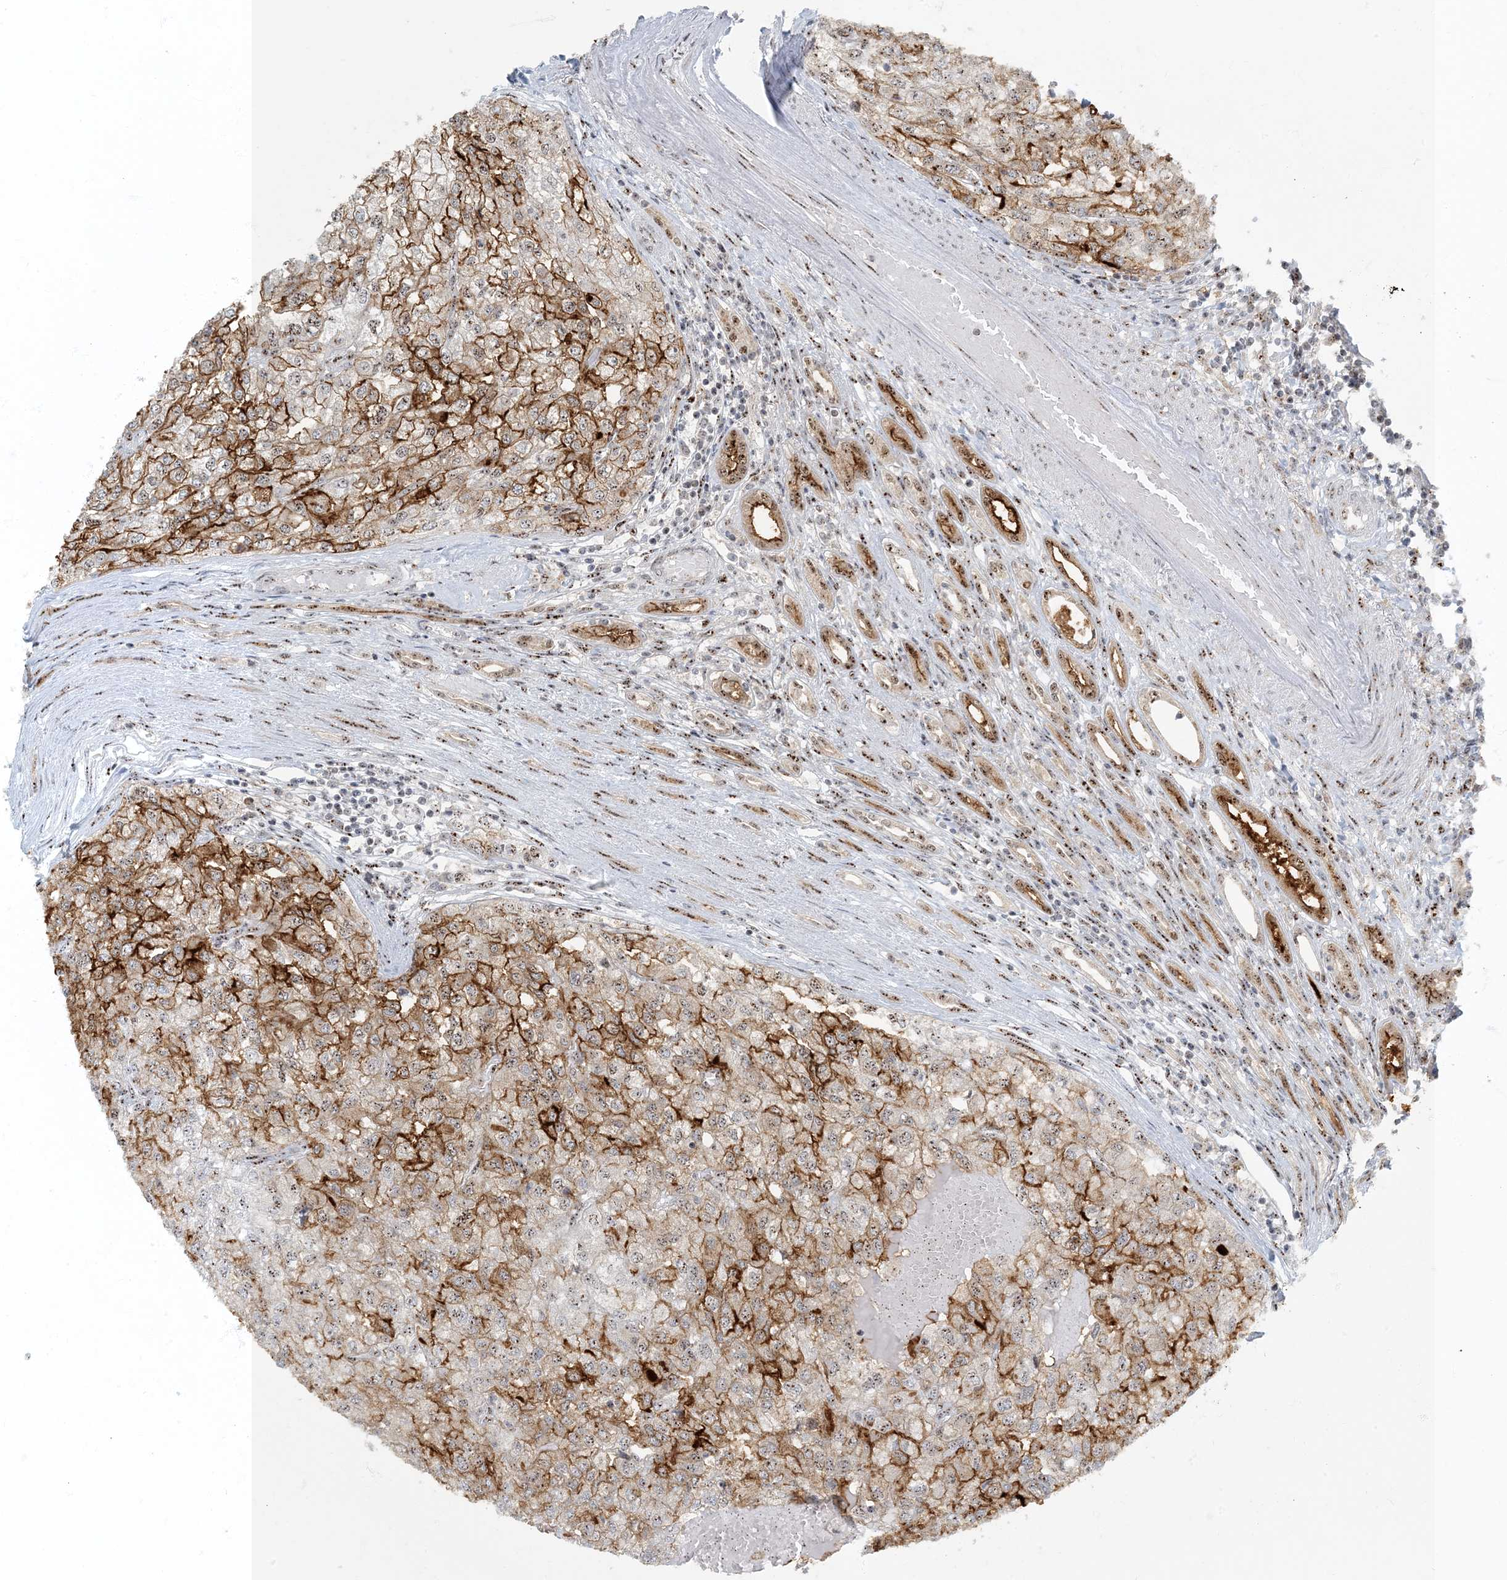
{"staining": {"intensity": "moderate", "quantity": ">75%", "location": "cytoplasmic/membranous,nuclear"}, "tissue": "renal cancer", "cell_type": "Tumor cells", "image_type": "cancer", "snomed": [{"axis": "morphology", "description": "Adenocarcinoma, NOS"}, {"axis": "topography", "description": "Kidney"}], "caption": "Immunohistochemistry (IHC) micrograph of human renal cancer stained for a protein (brown), which displays medium levels of moderate cytoplasmic/membranous and nuclear positivity in about >75% of tumor cells.", "gene": "MBD1", "patient": {"sex": "female", "age": 54}}